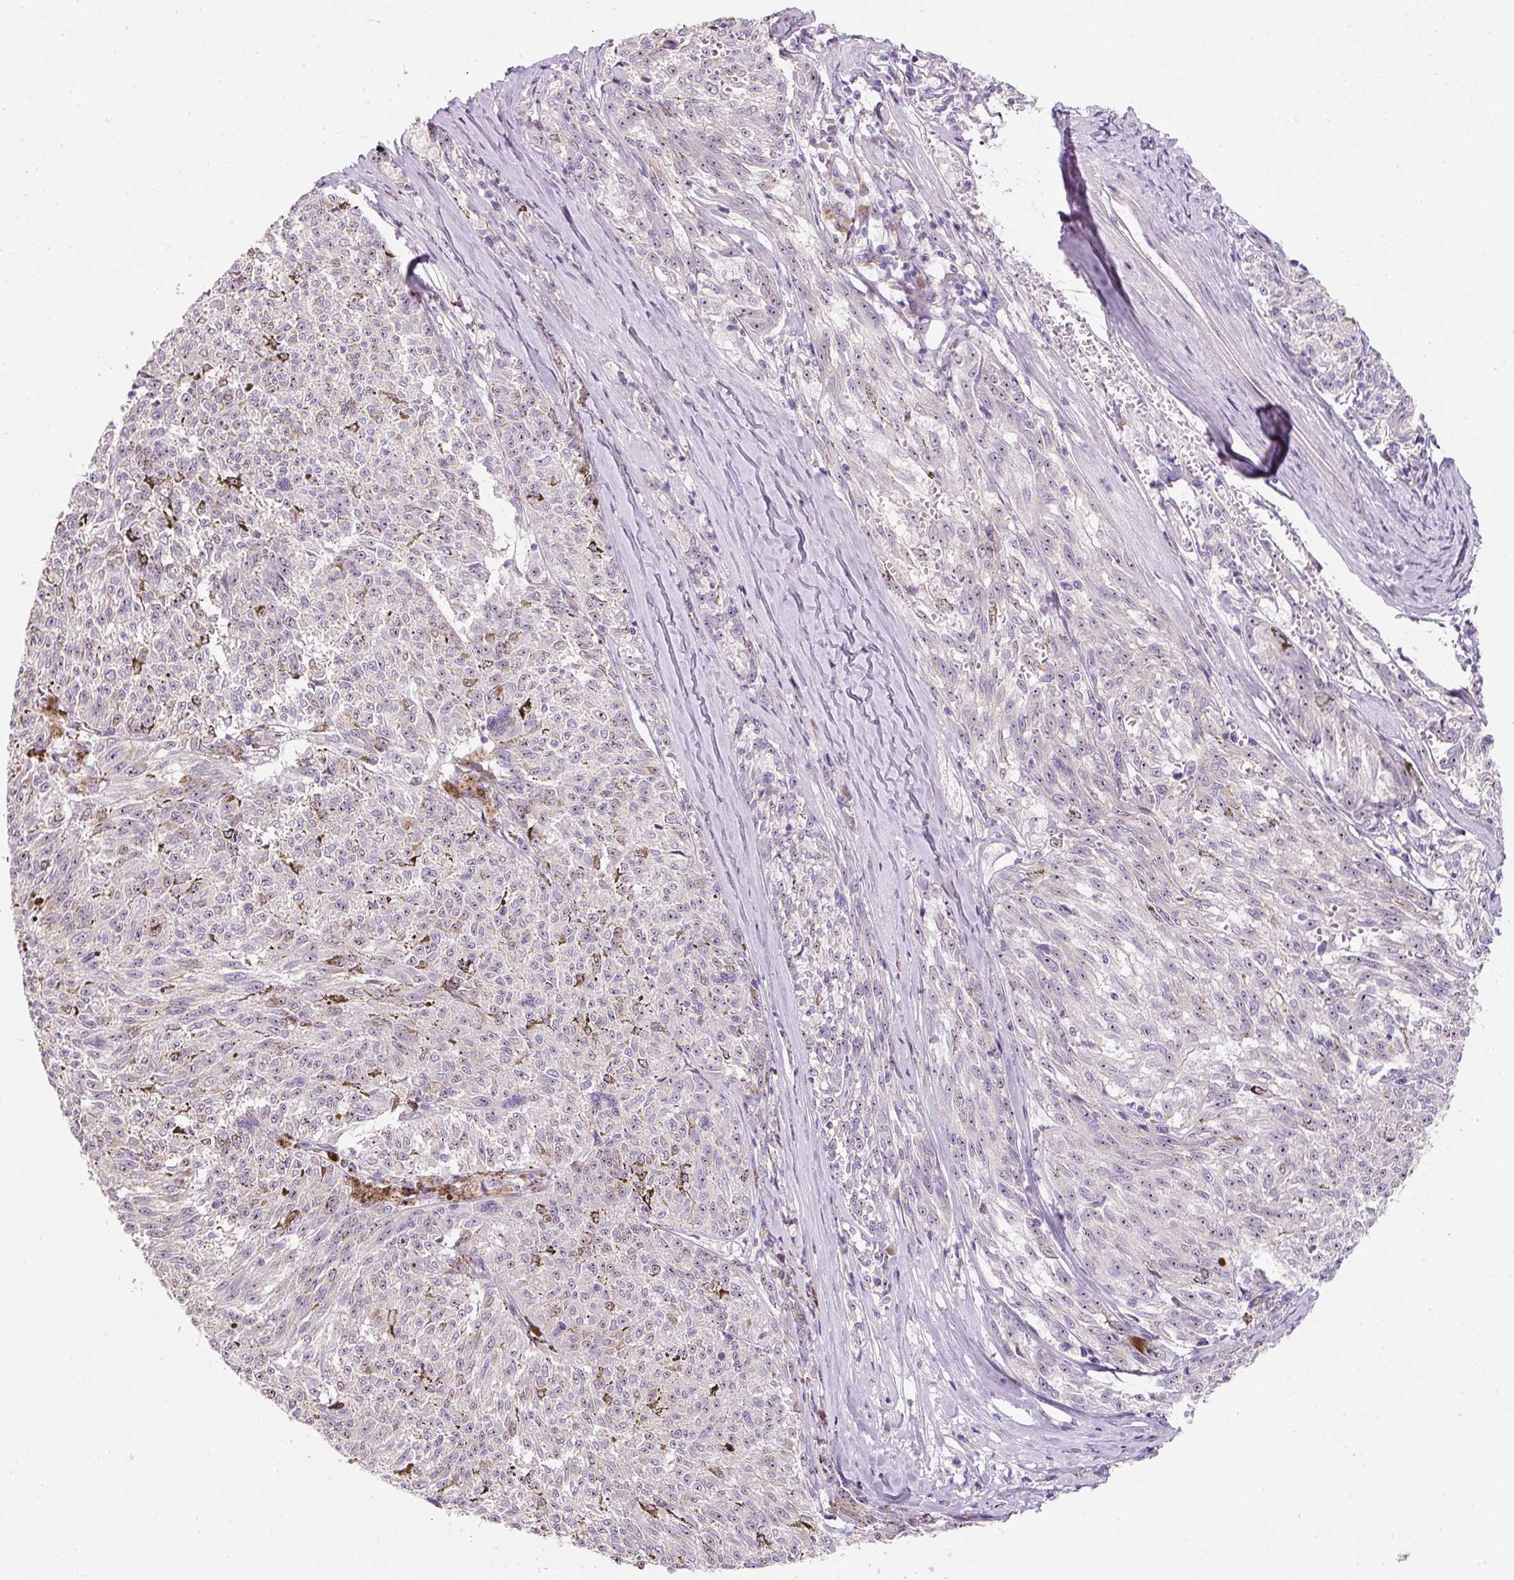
{"staining": {"intensity": "negative", "quantity": "none", "location": "none"}, "tissue": "melanoma", "cell_type": "Tumor cells", "image_type": "cancer", "snomed": [{"axis": "morphology", "description": "Malignant melanoma, NOS"}, {"axis": "topography", "description": "Skin"}], "caption": "This is a histopathology image of immunohistochemistry (IHC) staining of malignant melanoma, which shows no positivity in tumor cells.", "gene": "TMEM37", "patient": {"sex": "female", "age": 72}}